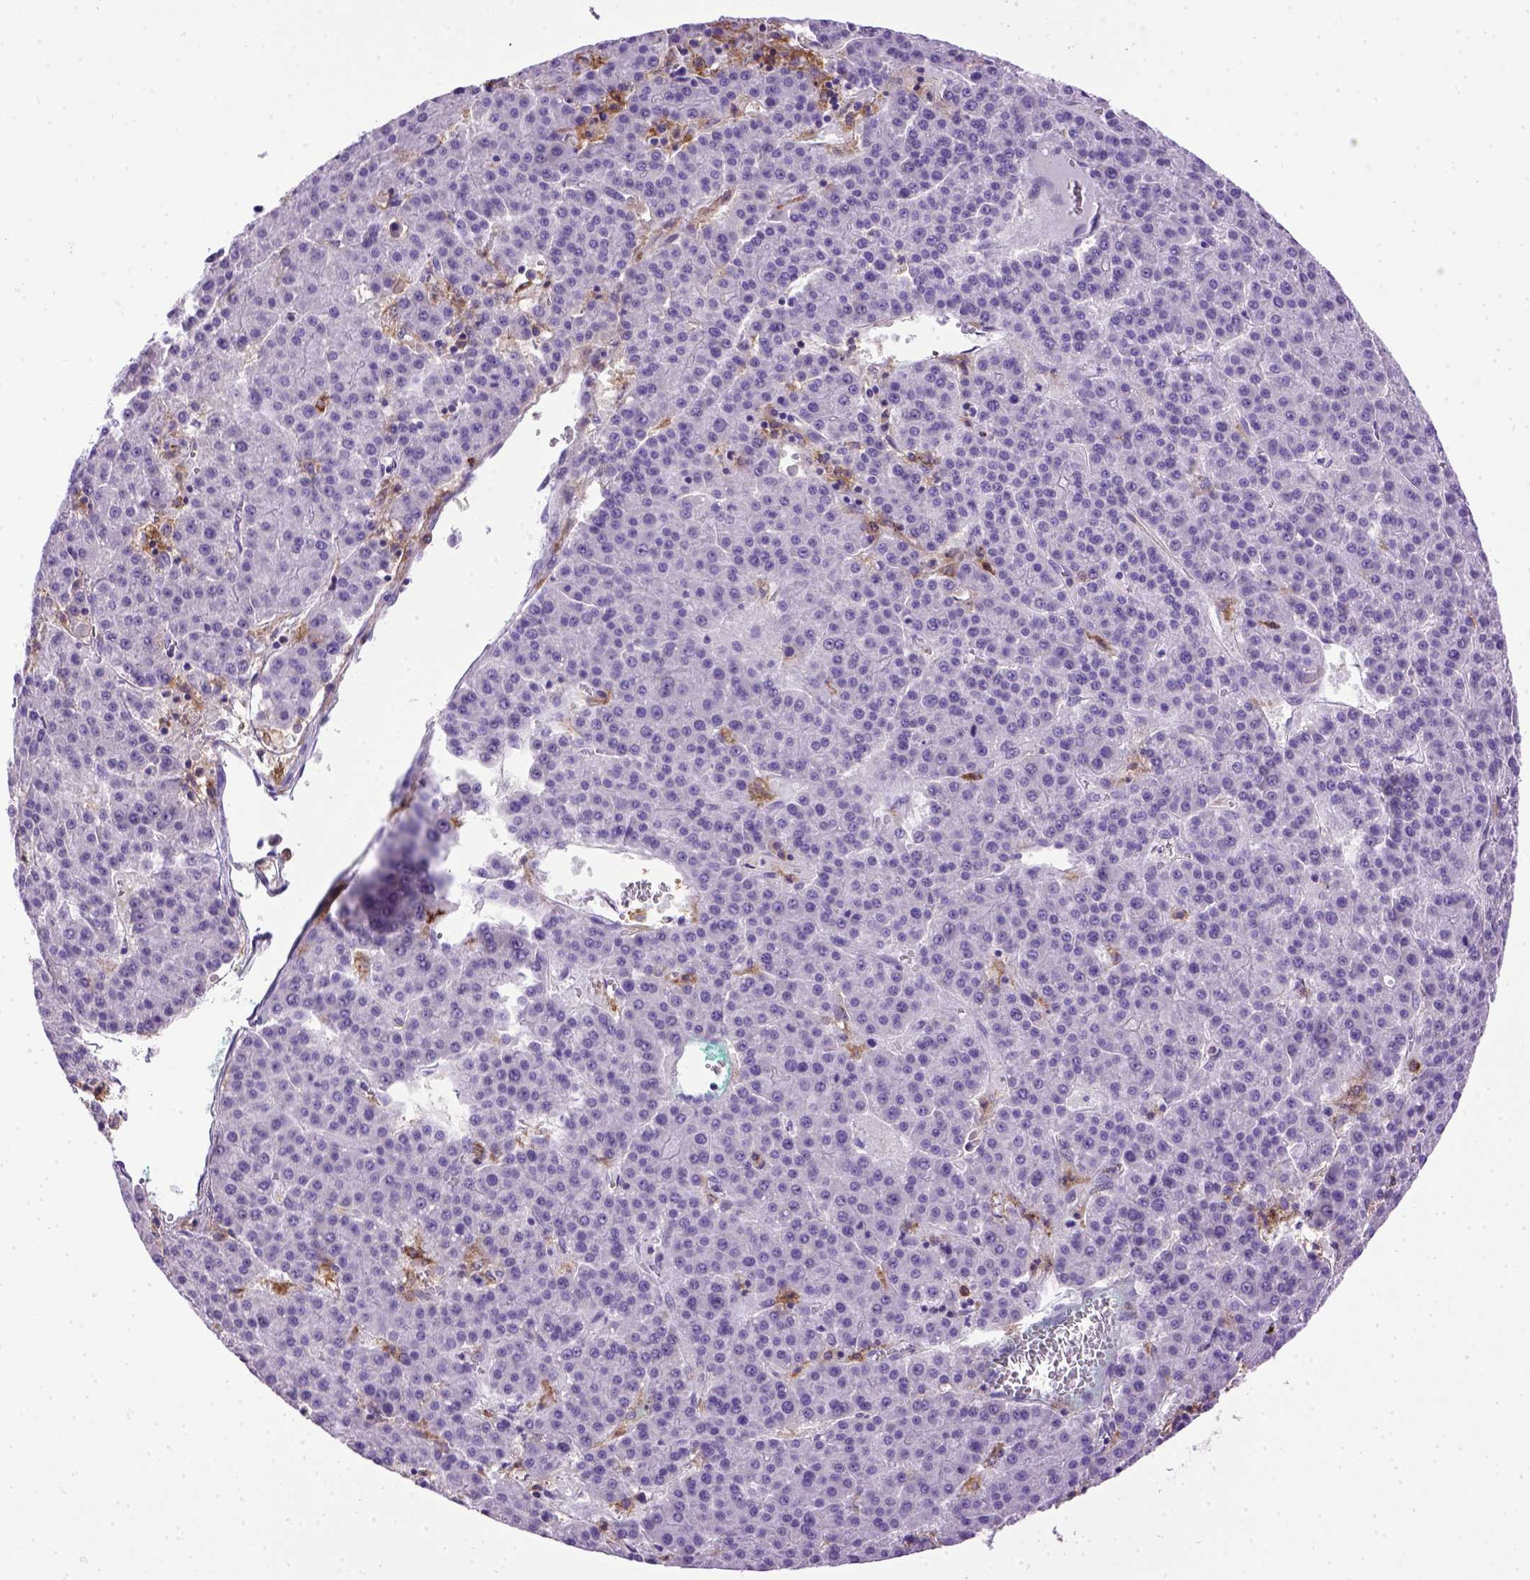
{"staining": {"intensity": "negative", "quantity": "none", "location": "none"}, "tissue": "liver cancer", "cell_type": "Tumor cells", "image_type": "cancer", "snomed": [{"axis": "morphology", "description": "Carcinoma, Hepatocellular, NOS"}, {"axis": "topography", "description": "Liver"}], "caption": "Immunohistochemistry (IHC) of human hepatocellular carcinoma (liver) shows no staining in tumor cells.", "gene": "ITGAX", "patient": {"sex": "female", "age": 58}}